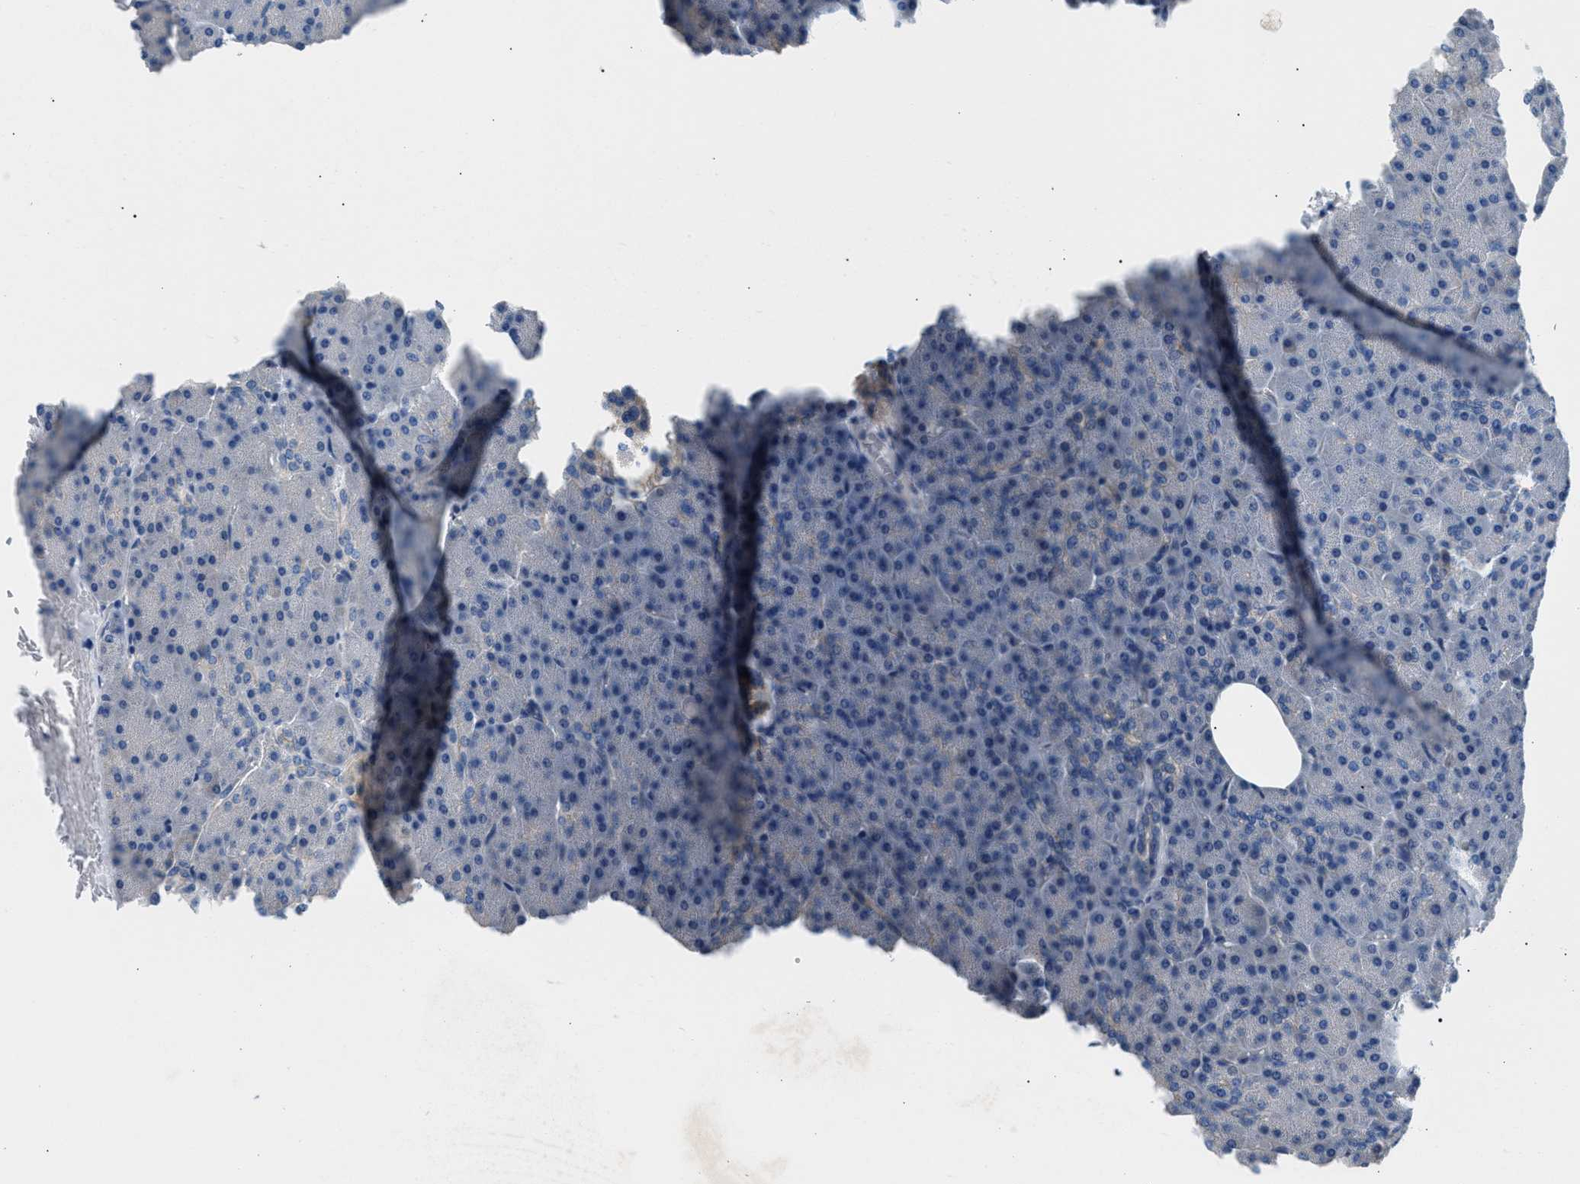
{"staining": {"intensity": "weak", "quantity": "<25%", "location": "cytoplasmic/membranous"}, "tissue": "pancreas", "cell_type": "Exocrine glandular cells", "image_type": "normal", "snomed": [{"axis": "morphology", "description": "Normal tissue, NOS"}, {"axis": "topography", "description": "Pancreas"}], "caption": "High magnification brightfield microscopy of normal pancreas stained with DAB (brown) and counterstained with hematoxylin (blue): exocrine glandular cells show no significant staining. (IHC, brightfield microscopy, high magnification).", "gene": "CDRT4", "patient": {"sex": "female", "age": 35}}